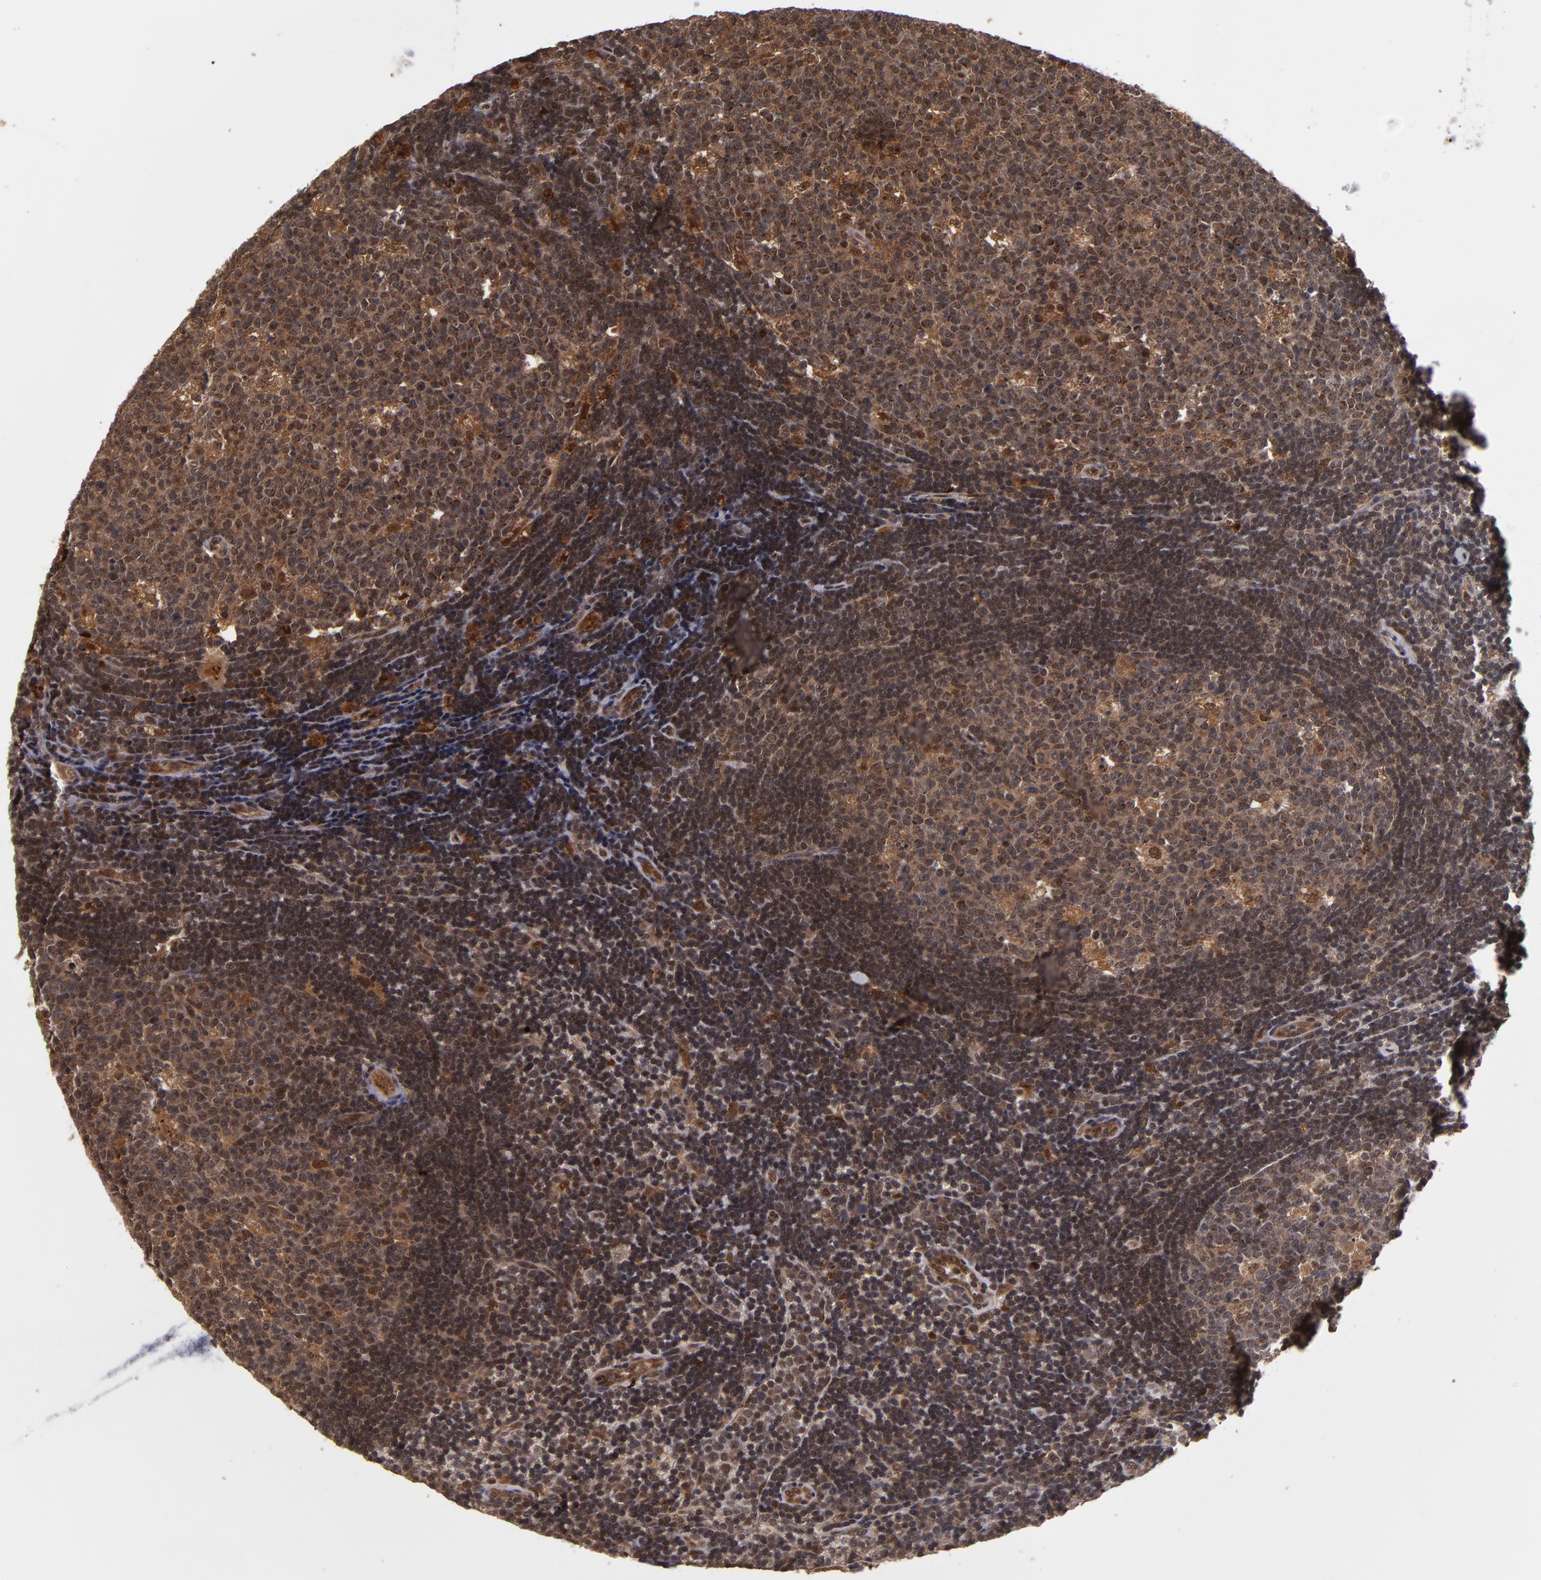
{"staining": {"intensity": "moderate", "quantity": ">75%", "location": "cytoplasmic/membranous,nuclear"}, "tissue": "lymph node", "cell_type": "Germinal center cells", "image_type": "normal", "snomed": [{"axis": "morphology", "description": "Normal tissue, NOS"}, {"axis": "topography", "description": "Lymph node"}, {"axis": "topography", "description": "Salivary gland"}], "caption": "This image displays normal lymph node stained with IHC to label a protein in brown. The cytoplasmic/membranous,nuclear of germinal center cells show moderate positivity for the protein. Nuclei are counter-stained blue.", "gene": "CUL5", "patient": {"sex": "male", "age": 8}}